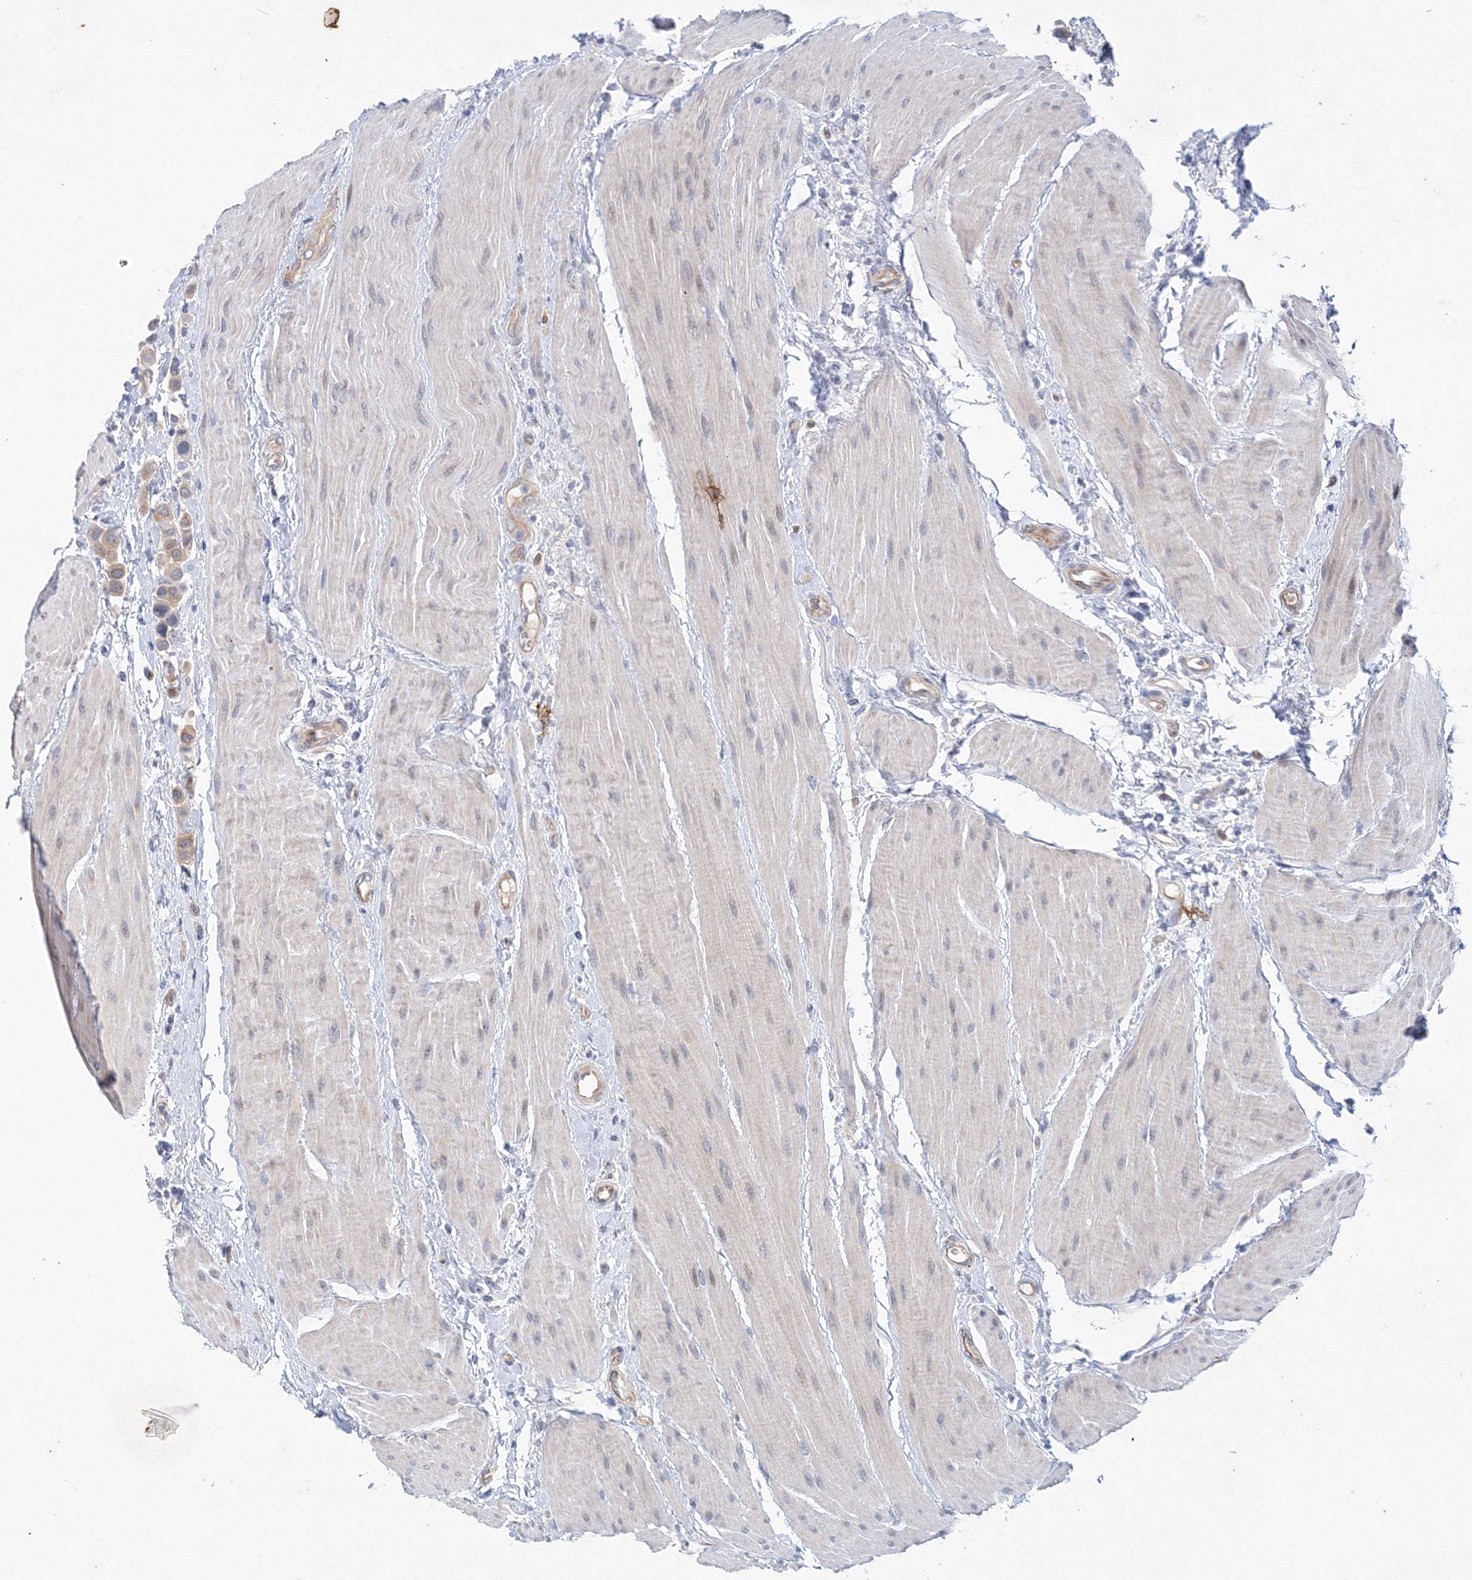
{"staining": {"intensity": "weak", "quantity": "<25%", "location": "cytoplasmic/membranous"}, "tissue": "urothelial cancer", "cell_type": "Tumor cells", "image_type": "cancer", "snomed": [{"axis": "morphology", "description": "Urothelial carcinoma, High grade"}, {"axis": "topography", "description": "Urinary bladder"}], "caption": "Tumor cells show no significant expression in urothelial cancer.", "gene": "TANC1", "patient": {"sex": "male", "age": 50}}